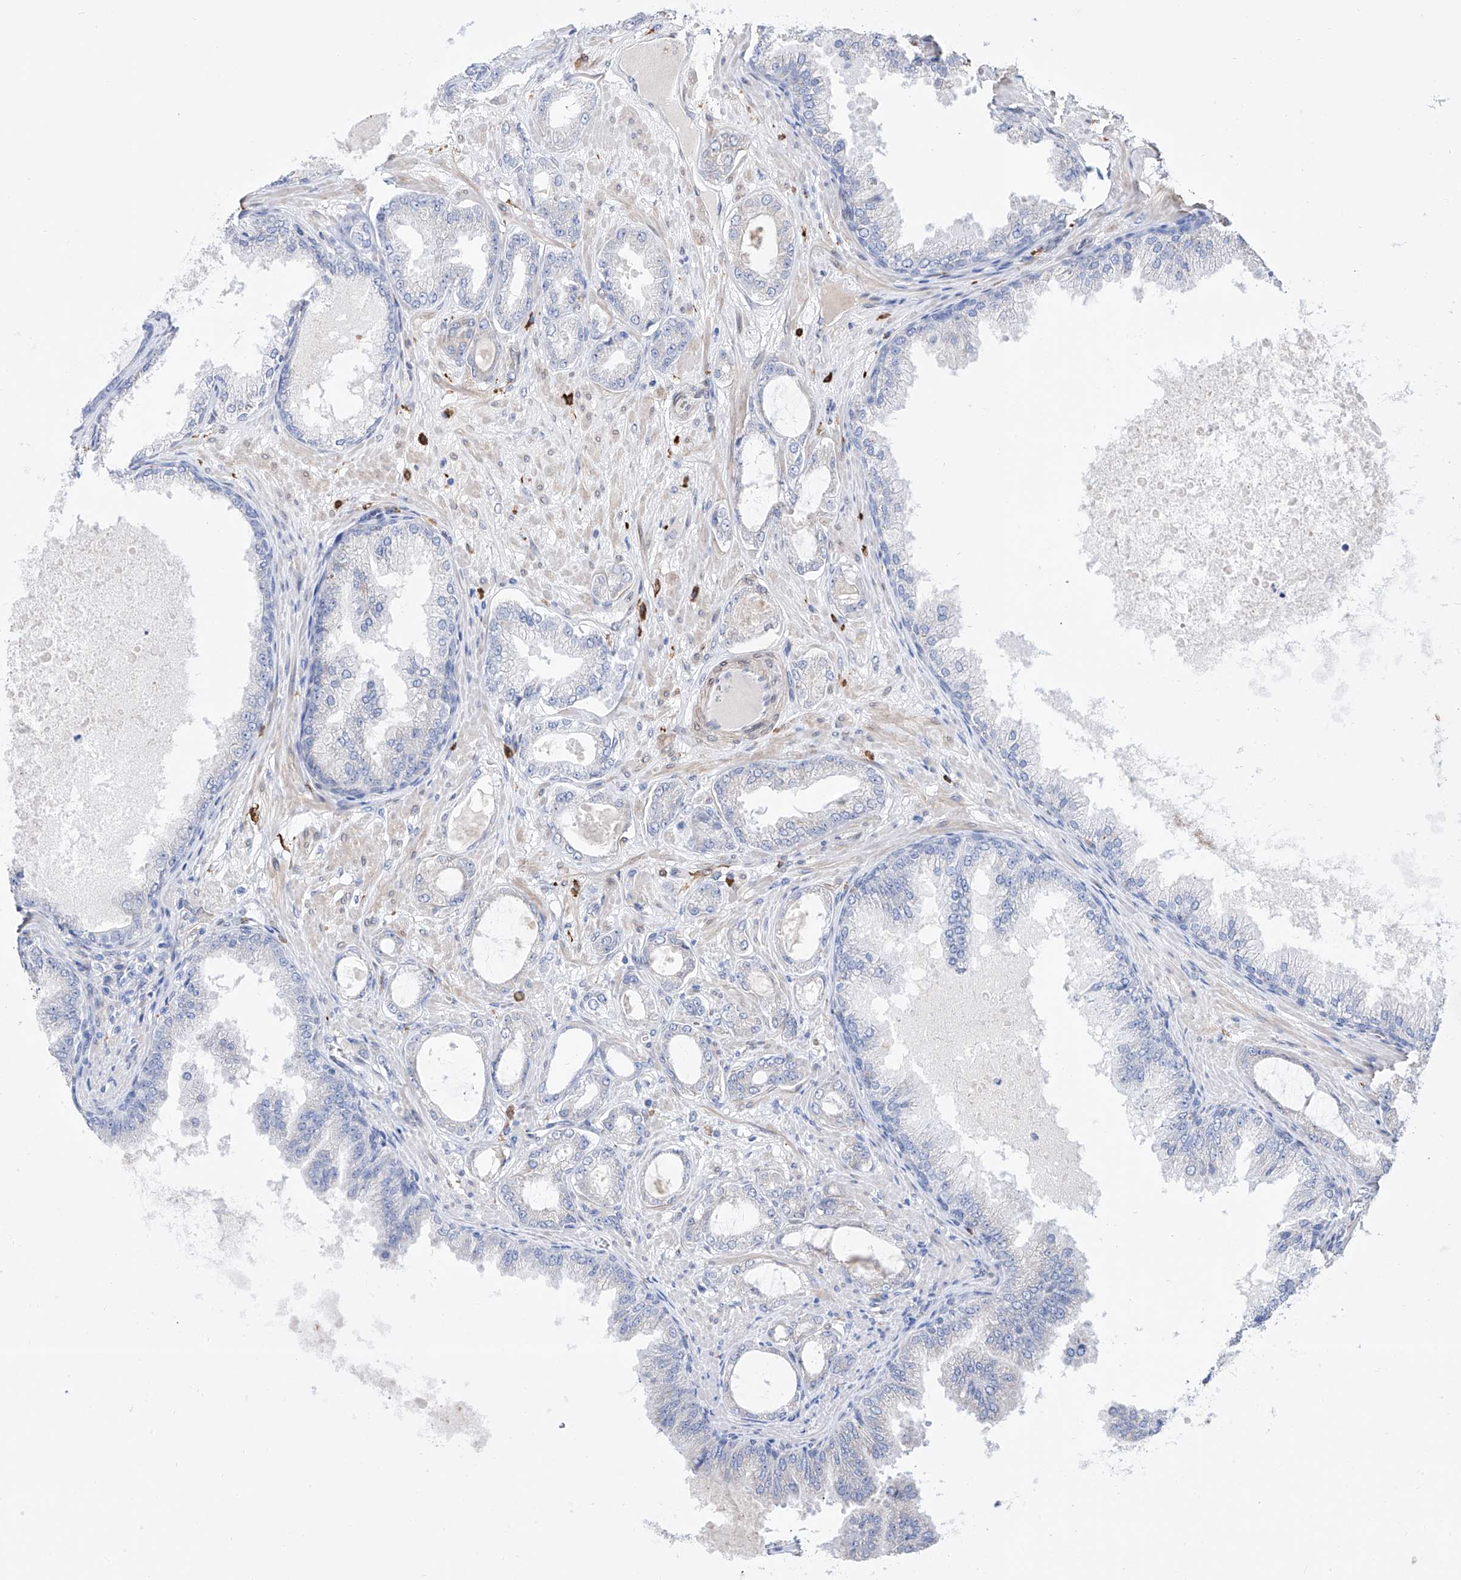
{"staining": {"intensity": "negative", "quantity": "none", "location": "none"}, "tissue": "prostate cancer", "cell_type": "Tumor cells", "image_type": "cancer", "snomed": [{"axis": "morphology", "description": "Adenocarcinoma, Low grade"}, {"axis": "topography", "description": "Prostate"}], "caption": "Protein analysis of prostate cancer (adenocarcinoma (low-grade)) demonstrates no significant staining in tumor cells.", "gene": "LCLAT1", "patient": {"sex": "male", "age": 63}}